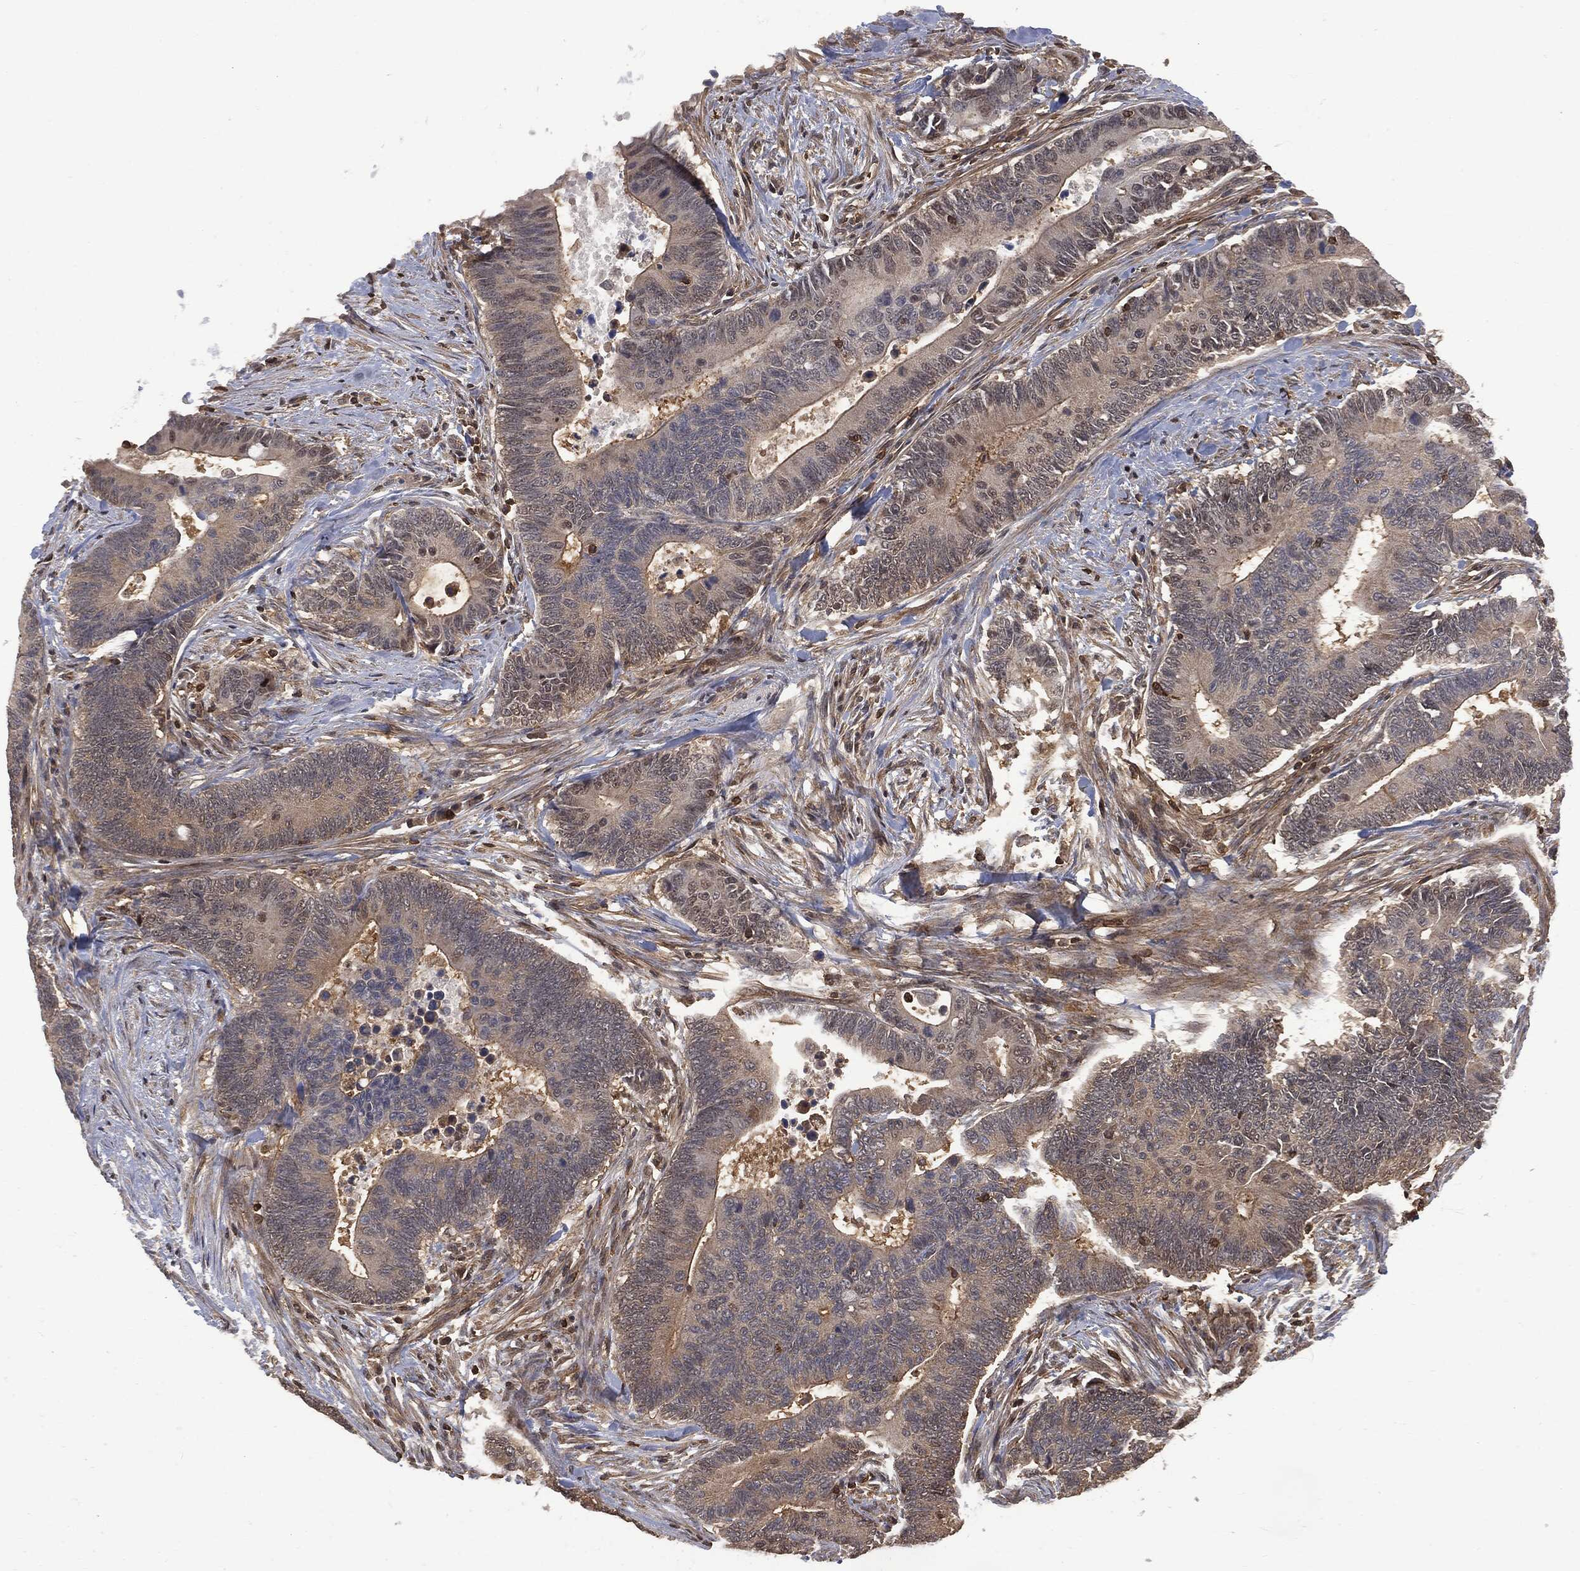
{"staining": {"intensity": "weak", "quantity": "25%-75%", "location": "cytoplasmic/membranous"}, "tissue": "colorectal cancer", "cell_type": "Tumor cells", "image_type": "cancer", "snomed": [{"axis": "morphology", "description": "Adenocarcinoma, NOS"}, {"axis": "topography", "description": "Colon"}], "caption": "Tumor cells display low levels of weak cytoplasmic/membranous positivity in approximately 25%-75% of cells in adenocarcinoma (colorectal).", "gene": "PSMB10", "patient": {"sex": "male", "age": 75}}